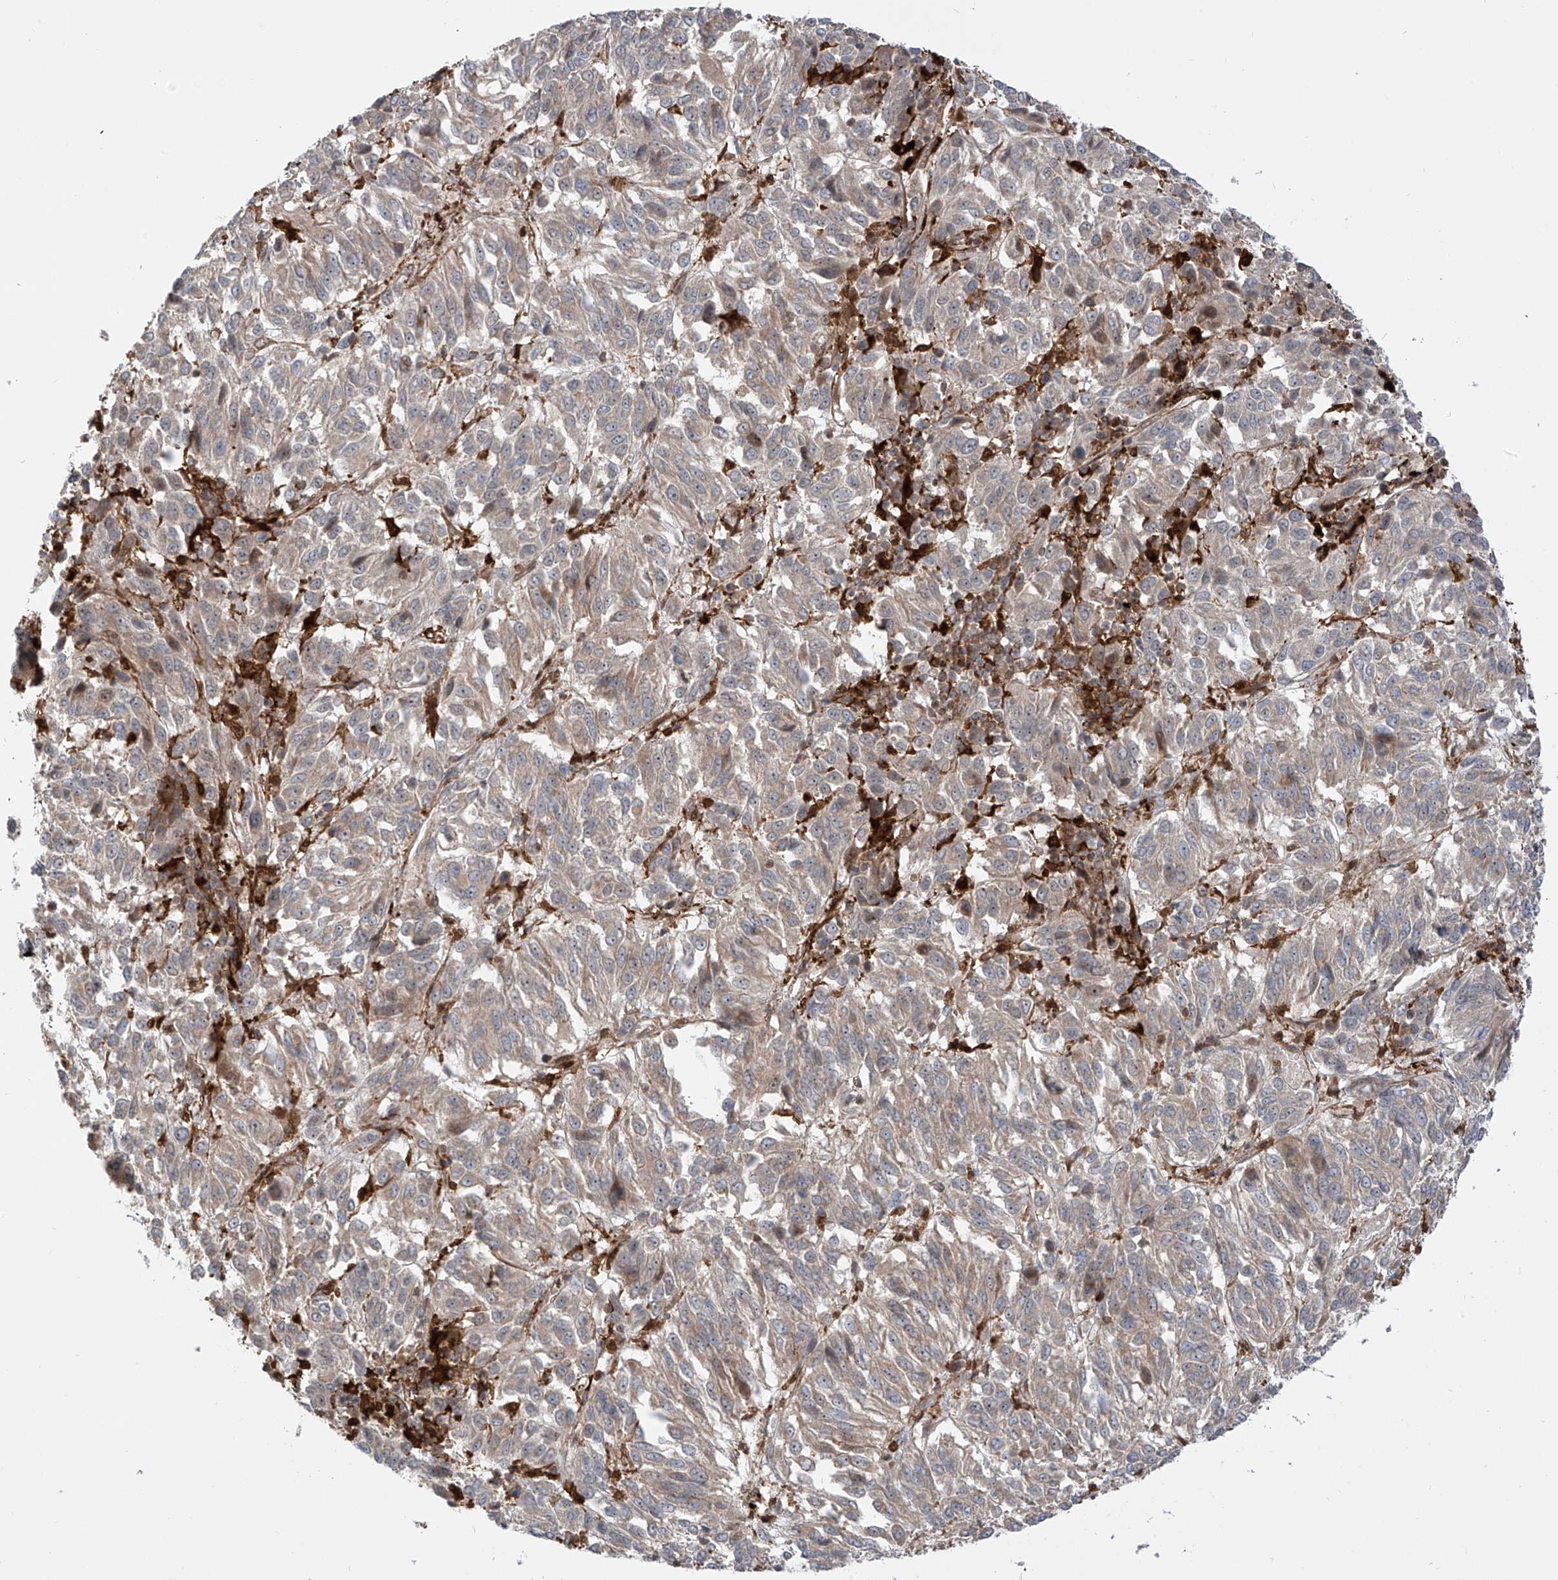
{"staining": {"intensity": "weak", "quantity": "25%-75%", "location": "cytoplasmic/membranous"}, "tissue": "melanoma", "cell_type": "Tumor cells", "image_type": "cancer", "snomed": [{"axis": "morphology", "description": "Malignant melanoma, Metastatic site"}, {"axis": "topography", "description": "Lung"}], "caption": "Human melanoma stained with a brown dye exhibits weak cytoplasmic/membranous positive staining in approximately 25%-75% of tumor cells.", "gene": "ATAD2B", "patient": {"sex": "male", "age": 64}}